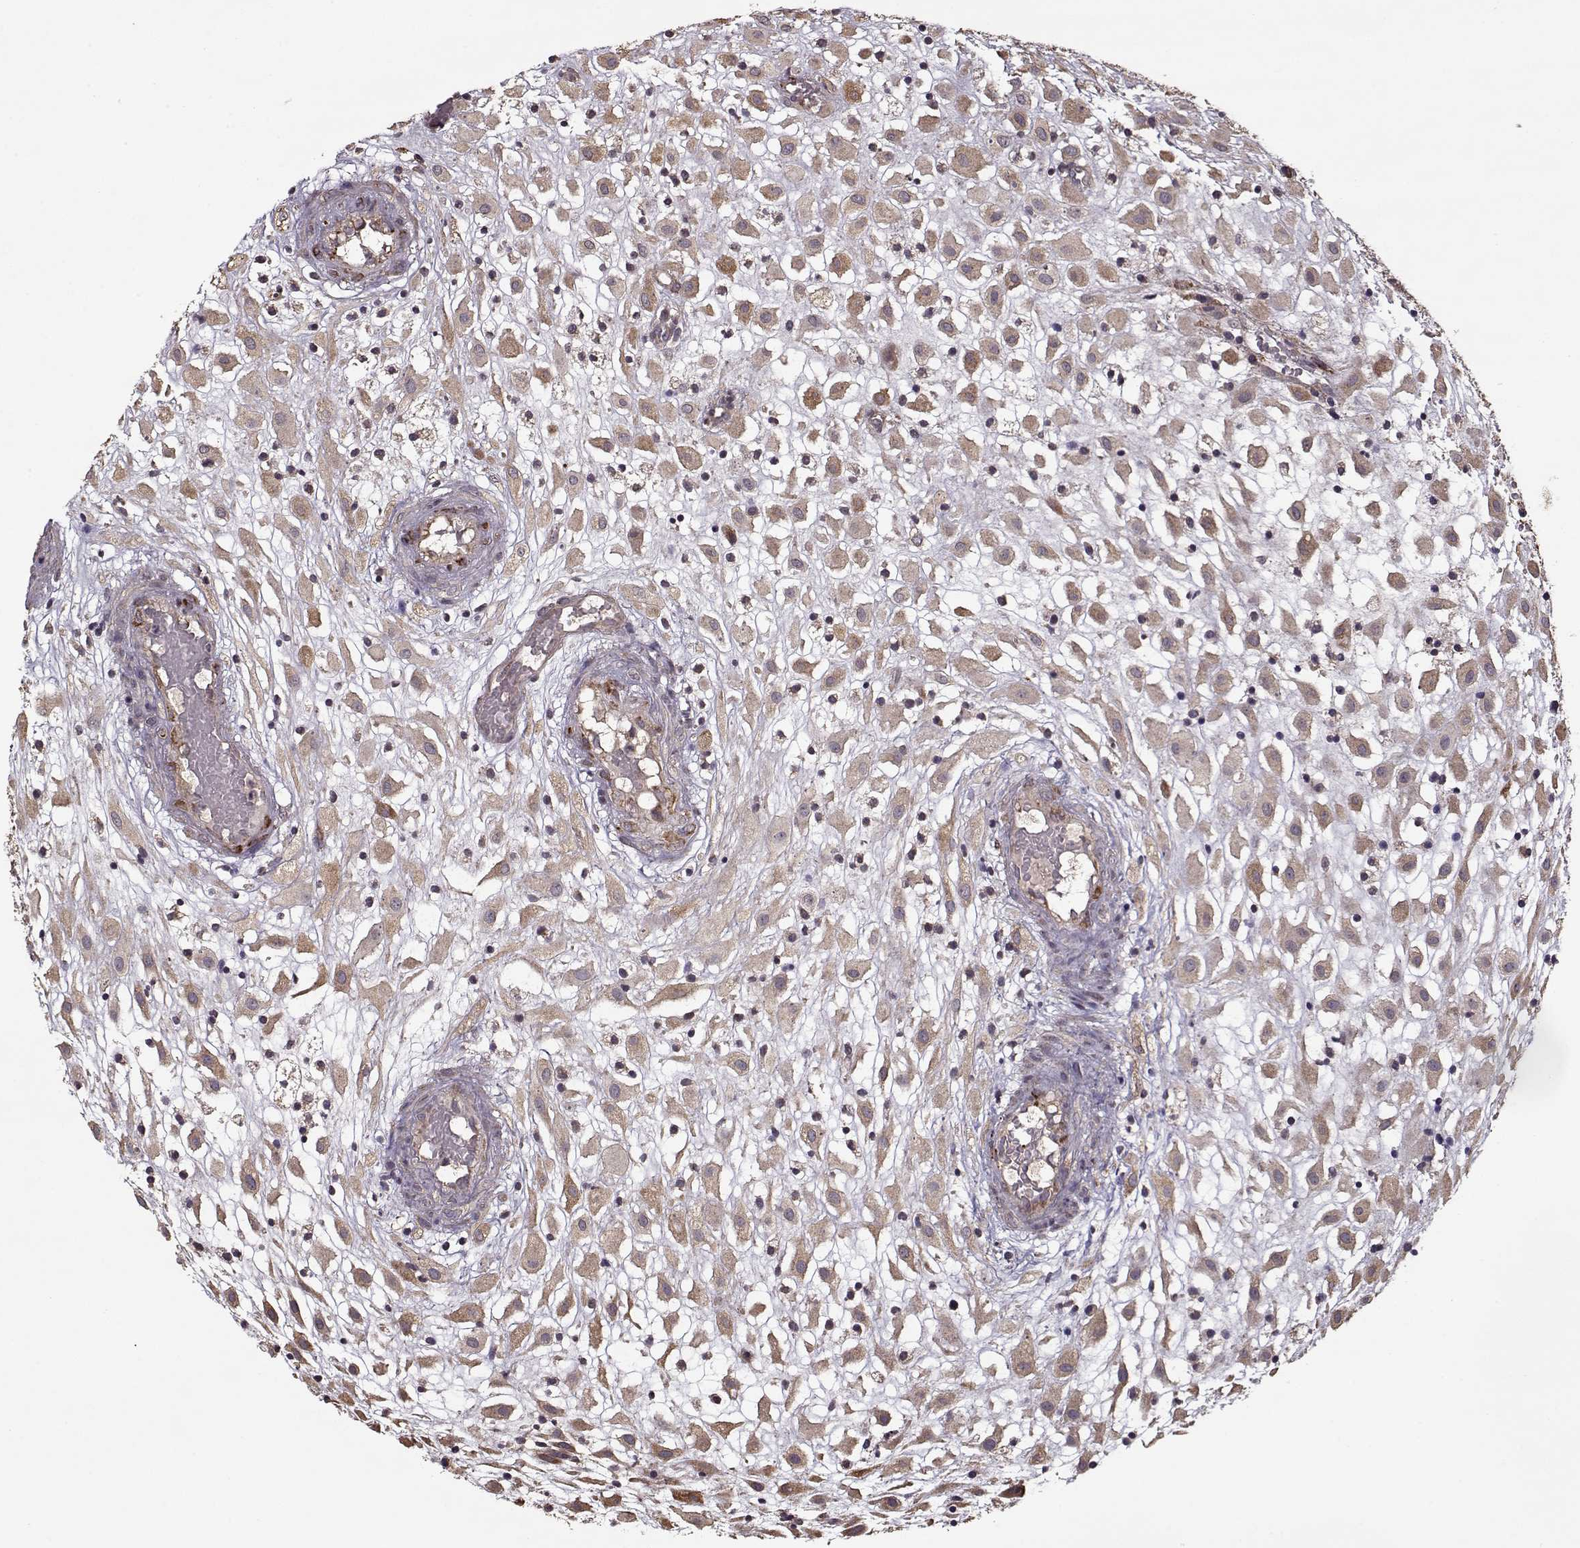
{"staining": {"intensity": "moderate", "quantity": ">75%", "location": "cytoplasmic/membranous"}, "tissue": "placenta", "cell_type": "Decidual cells", "image_type": "normal", "snomed": [{"axis": "morphology", "description": "Normal tissue, NOS"}, {"axis": "topography", "description": "Placenta"}], "caption": "Immunohistochemistry (IHC) of benign human placenta exhibits medium levels of moderate cytoplasmic/membranous positivity in about >75% of decidual cells.", "gene": "IMMP1L", "patient": {"sex": "female", "age": 24}}